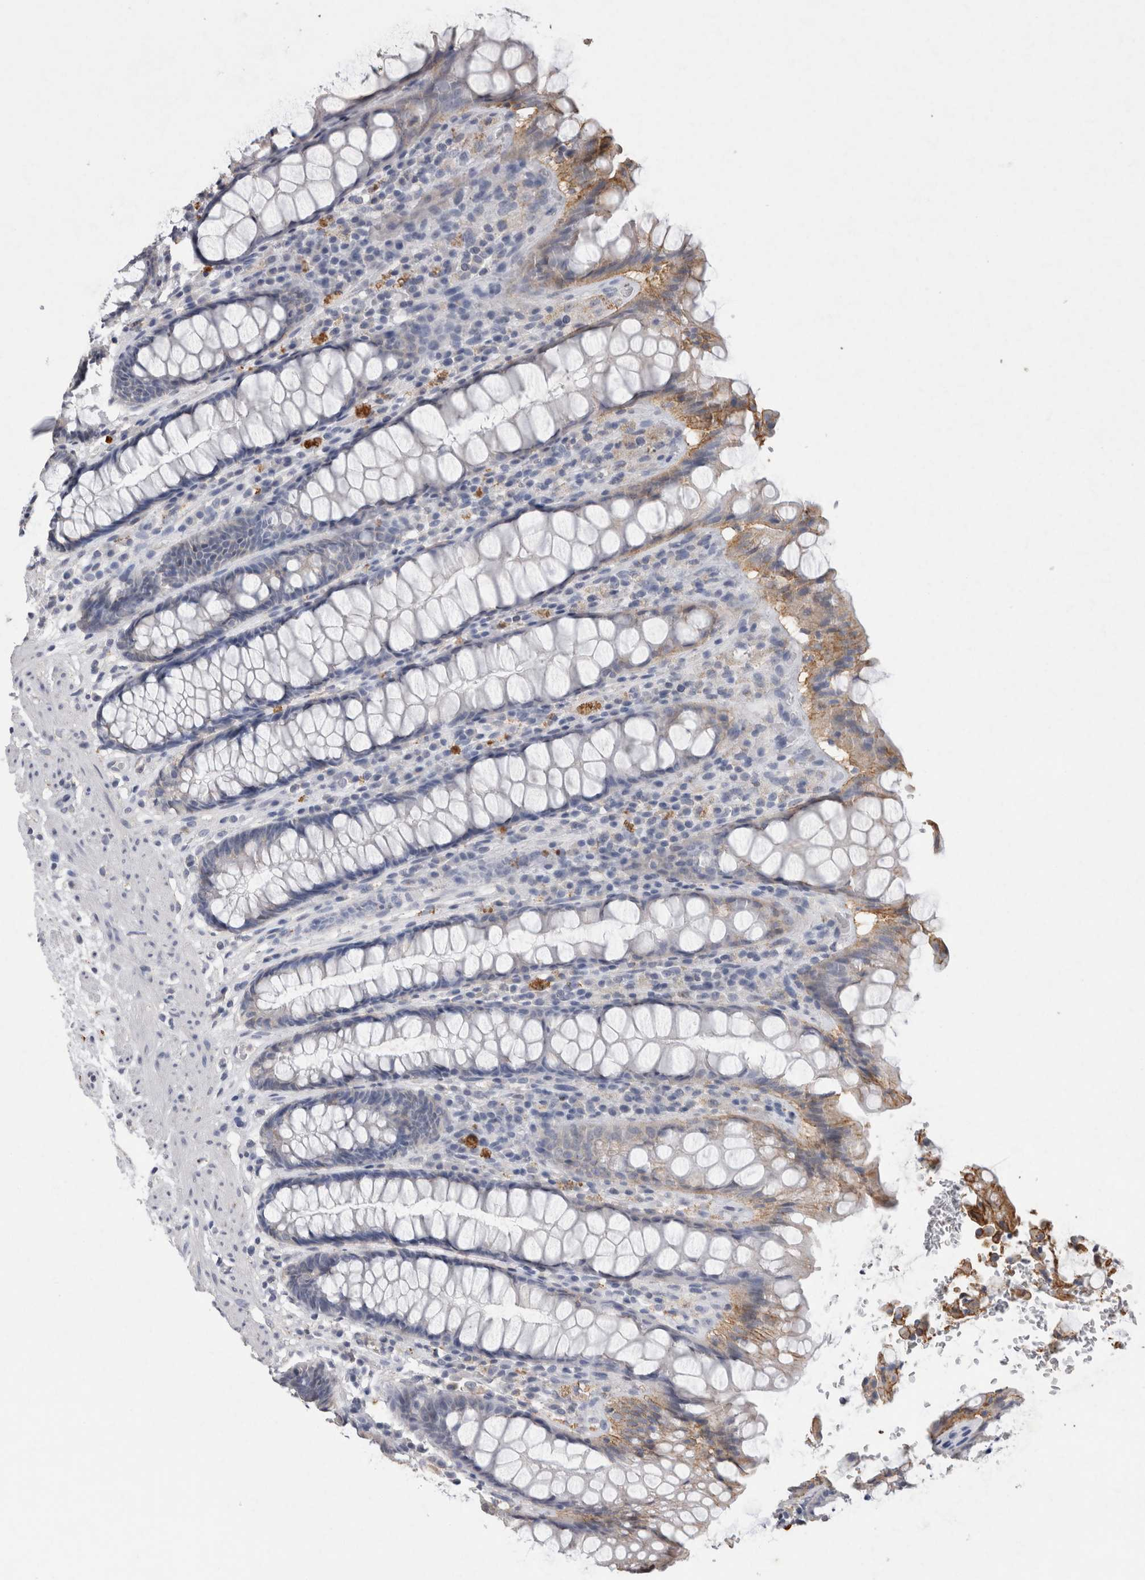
{"staining": {"intensity": "moderate", "quantity": "<25%", "location": "cytoplasmic/membranous"}, "tissue": "rectum", "cell_type": "Glandular cells", "image_type": "normal", "snomed": [{"axis": "morphology", "description": "Normal tissue, NOS"}, {"axis": "topography", "description": "Rectum"}], "caption": "High-magnification brightfield microscopy of benign rectum stained with DAB (brown) and counterstained with hematoxylin (blue). glandular cells exhibit moderate cytoplasmic/membranous positivity is present in about<25% of cells. (Brightfield microscopy of DAB IHC at high magnification).", "gene": "CNTFR", "patient": {"sex": "male", "age": 64}}